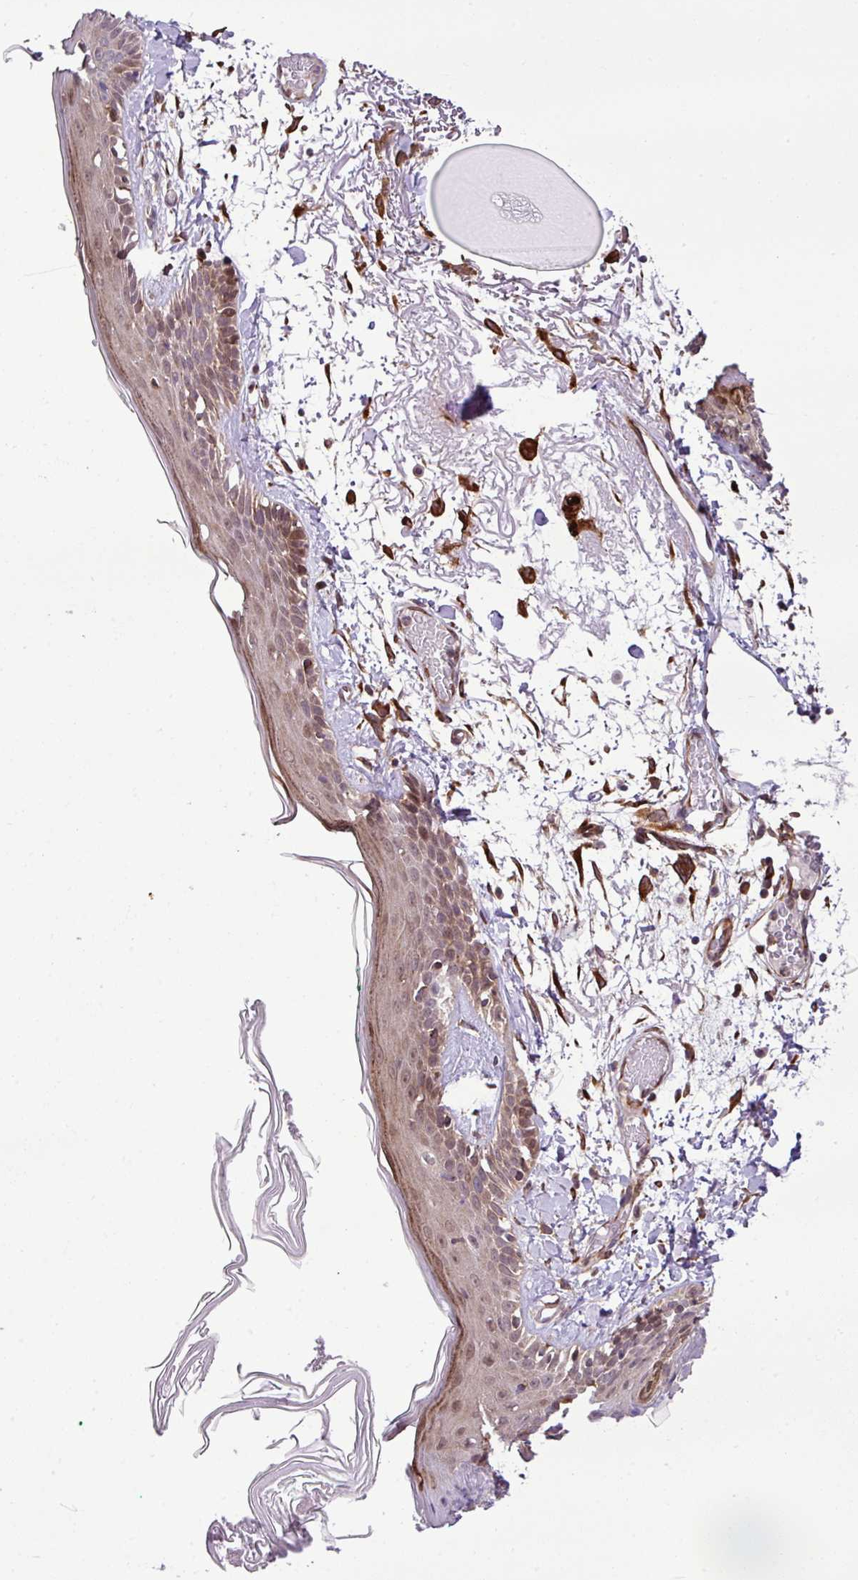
{"staining": {"intensity": "moderate", "quantity": ">75%", "location": "cytoplasmic/membranous"}, "tissue": "skin", "cell_type": "Fibroblasts", "image_type": "normal", "snomed": [{"axis": "morphology", "description": "Normal tissue, NOS"}, {"axis": "topography", "description": "Skin"}], "caption": "Moderate cytoplasmic/membranous protein positivity is present in approximately >75% of fibroblasts in skin.", "gene": "DLGAP4", "patient": {"sex": "male", "age": 79}}